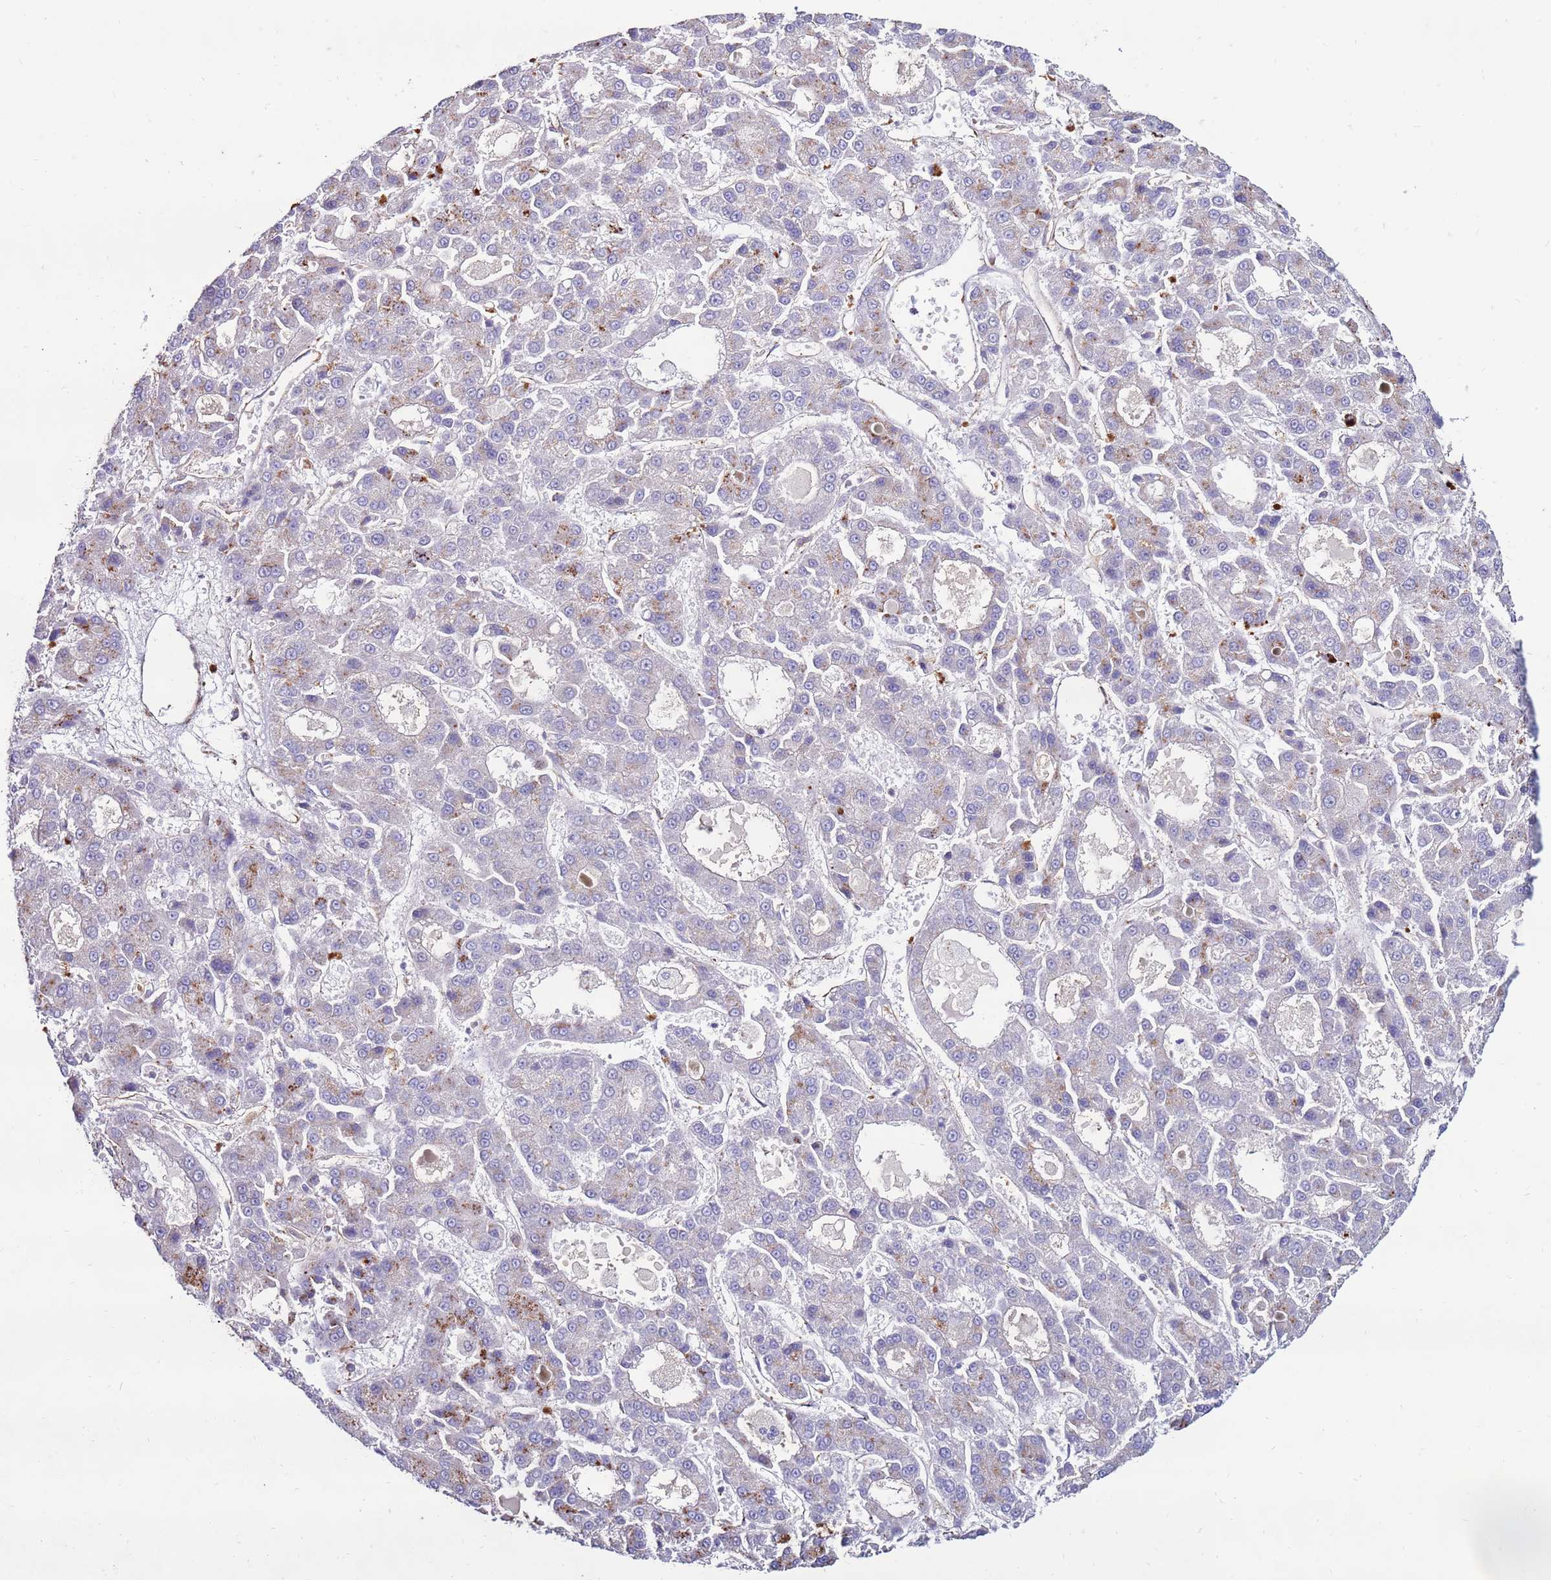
{"staining": {"intensity": "weak", "quantity": "<25%", "location": "cytoplasmic/membranous"}, "tissue": "liver cancer", "cell_type": "Tumor cells", "image_type": "cancer", "snomed": [{"axis": "morphology", "description": "Carcinoma, Hepatocellular, NOS"}, {"axis": "topography", "description": "Liver"}], "caption": "Immunohistochemistry (IHC) of liver cancer (hepatocellular carcinoma) shows no positivity in tumor cells.", "gene": "CLEC4M", "patient": {"sex": "male", "age": 70}}